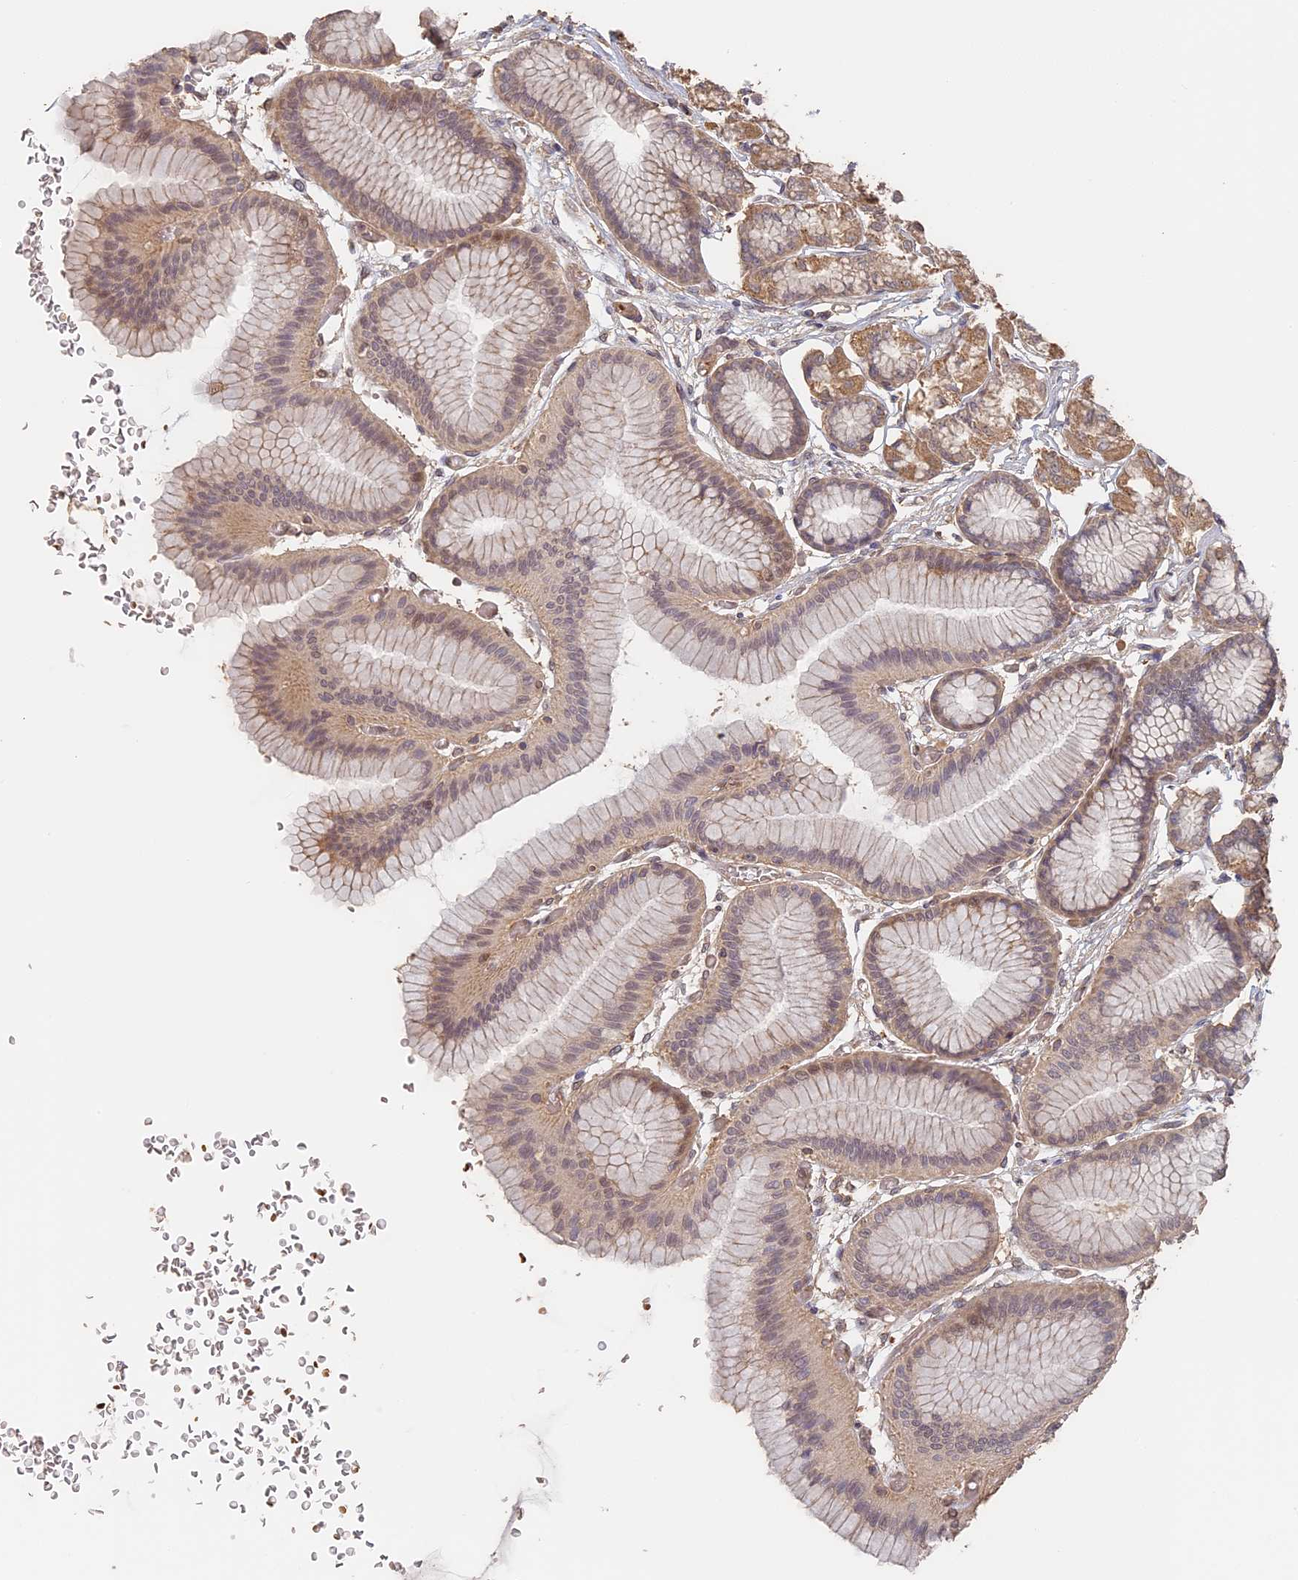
{"staining": {"intensity": "moderate", "quantity": ">75%", "location": "cytoplasmic/membranous"}, "tissue": "stomach", "cell_type": "Glandular cells", "image_type": "normal", "snomed": [{"axis": "morphology", "description": "Normal tissue, NOS"}, {"axis": "morphology", "description": "Adenocarcinoma, NOS"}, {"axis": "morphology", "description": "Adenocarcinoma, High grade"}, {"axis": "topography", "description": "Stomach, upper"}, {"axis": "topography", "description": "Stomach"}], "caption": "Moderate cytoplasmic/membranous staining for a protein is identified in about >75% of glandular cells of normal stomach using IHC.", "gene": "STX16", "patient": {"sex": "female", "age": 65}}